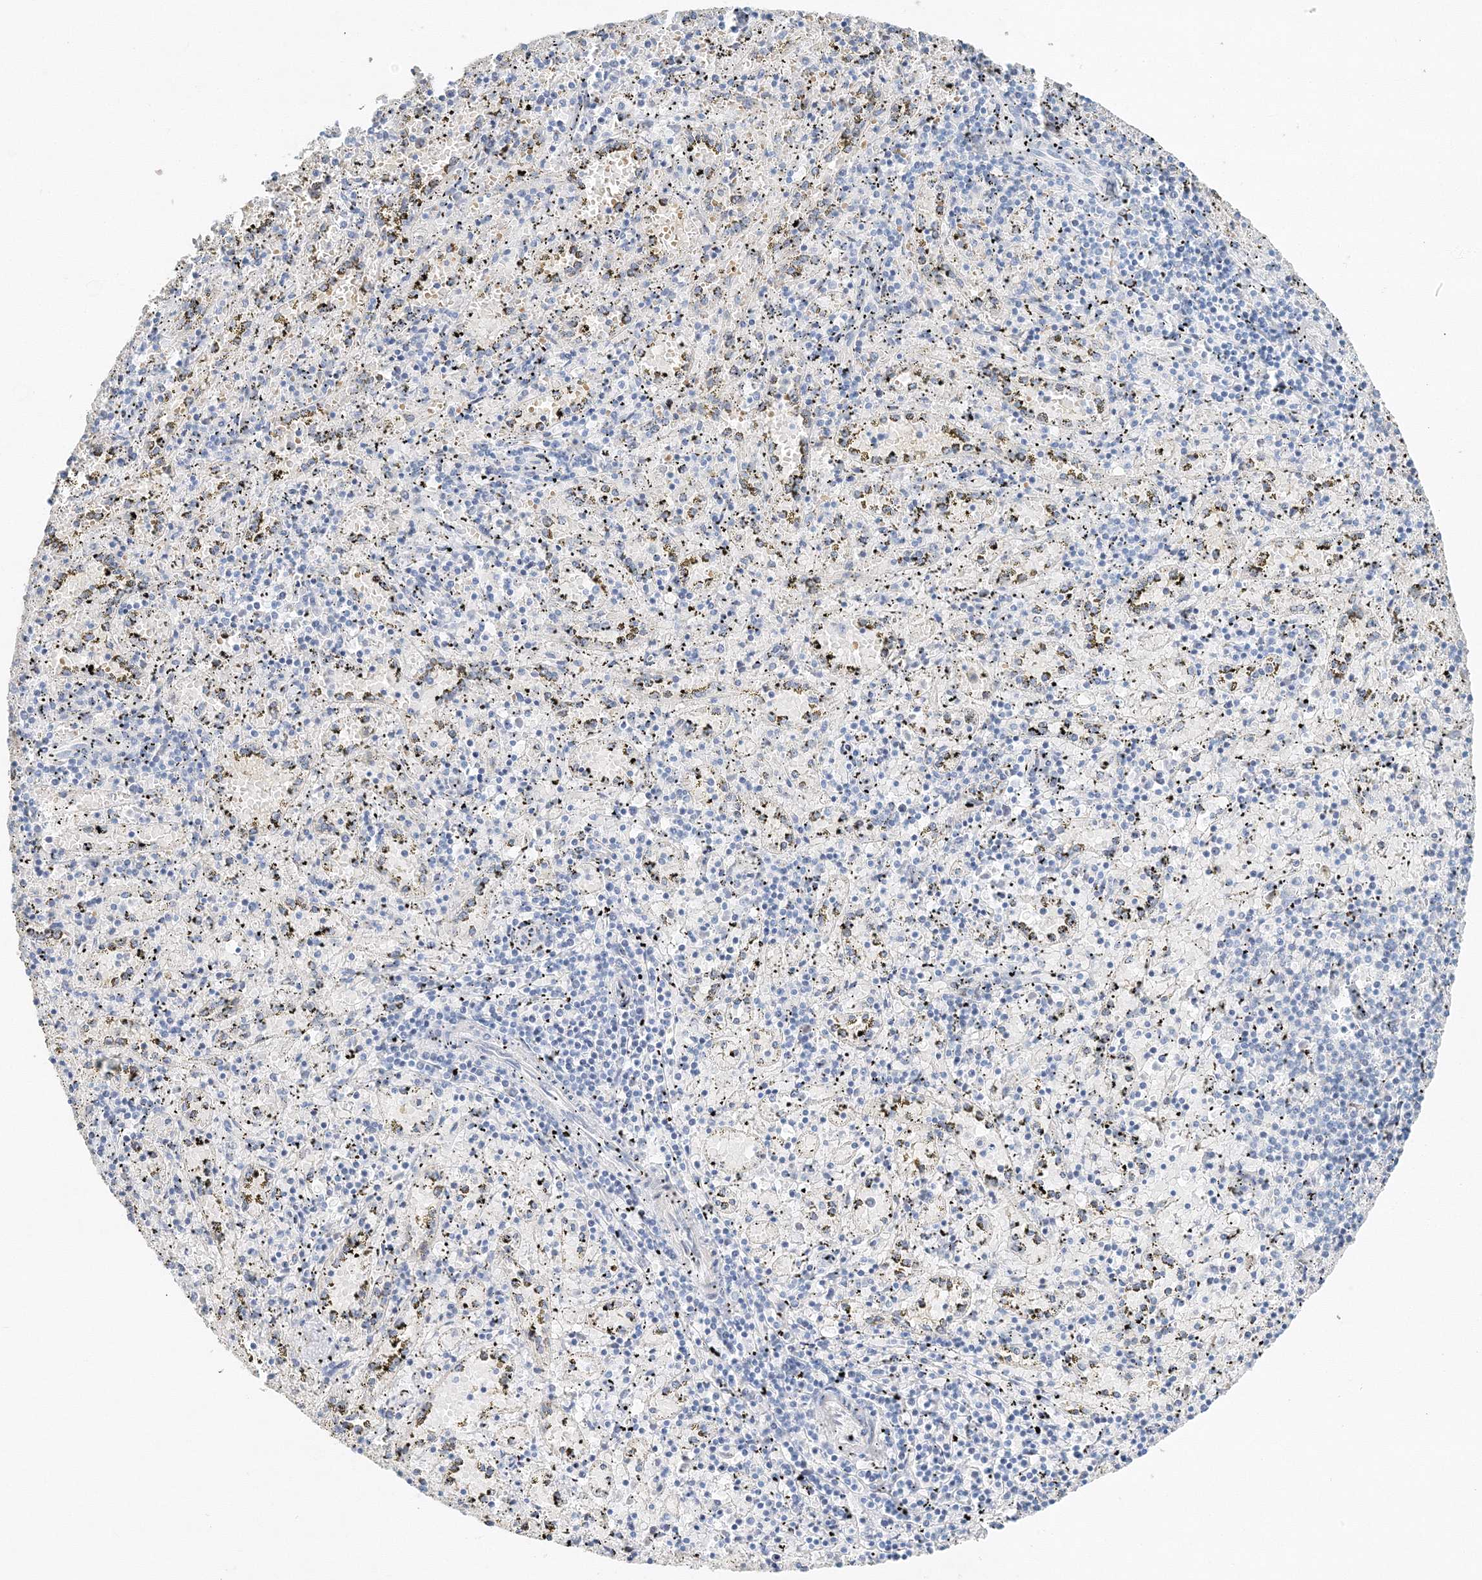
{"staining": {"intensity": "negative", "quantity": "none", "location": "none"}, "tissue": "spleen", "cell_type": "Cells in red pulp", "image_type": "normal", "snomed": [{"axis": "morphology", "description": "Normal tissue, NOS"}, {"axis": "topography", "description": "Spleen"}], "caption": "This is an IHC histopathology image of benign spleen. There is no expression in cells in red pulp.", "gene": "VILL", "patient": {"sex": "male", "age": 11}}